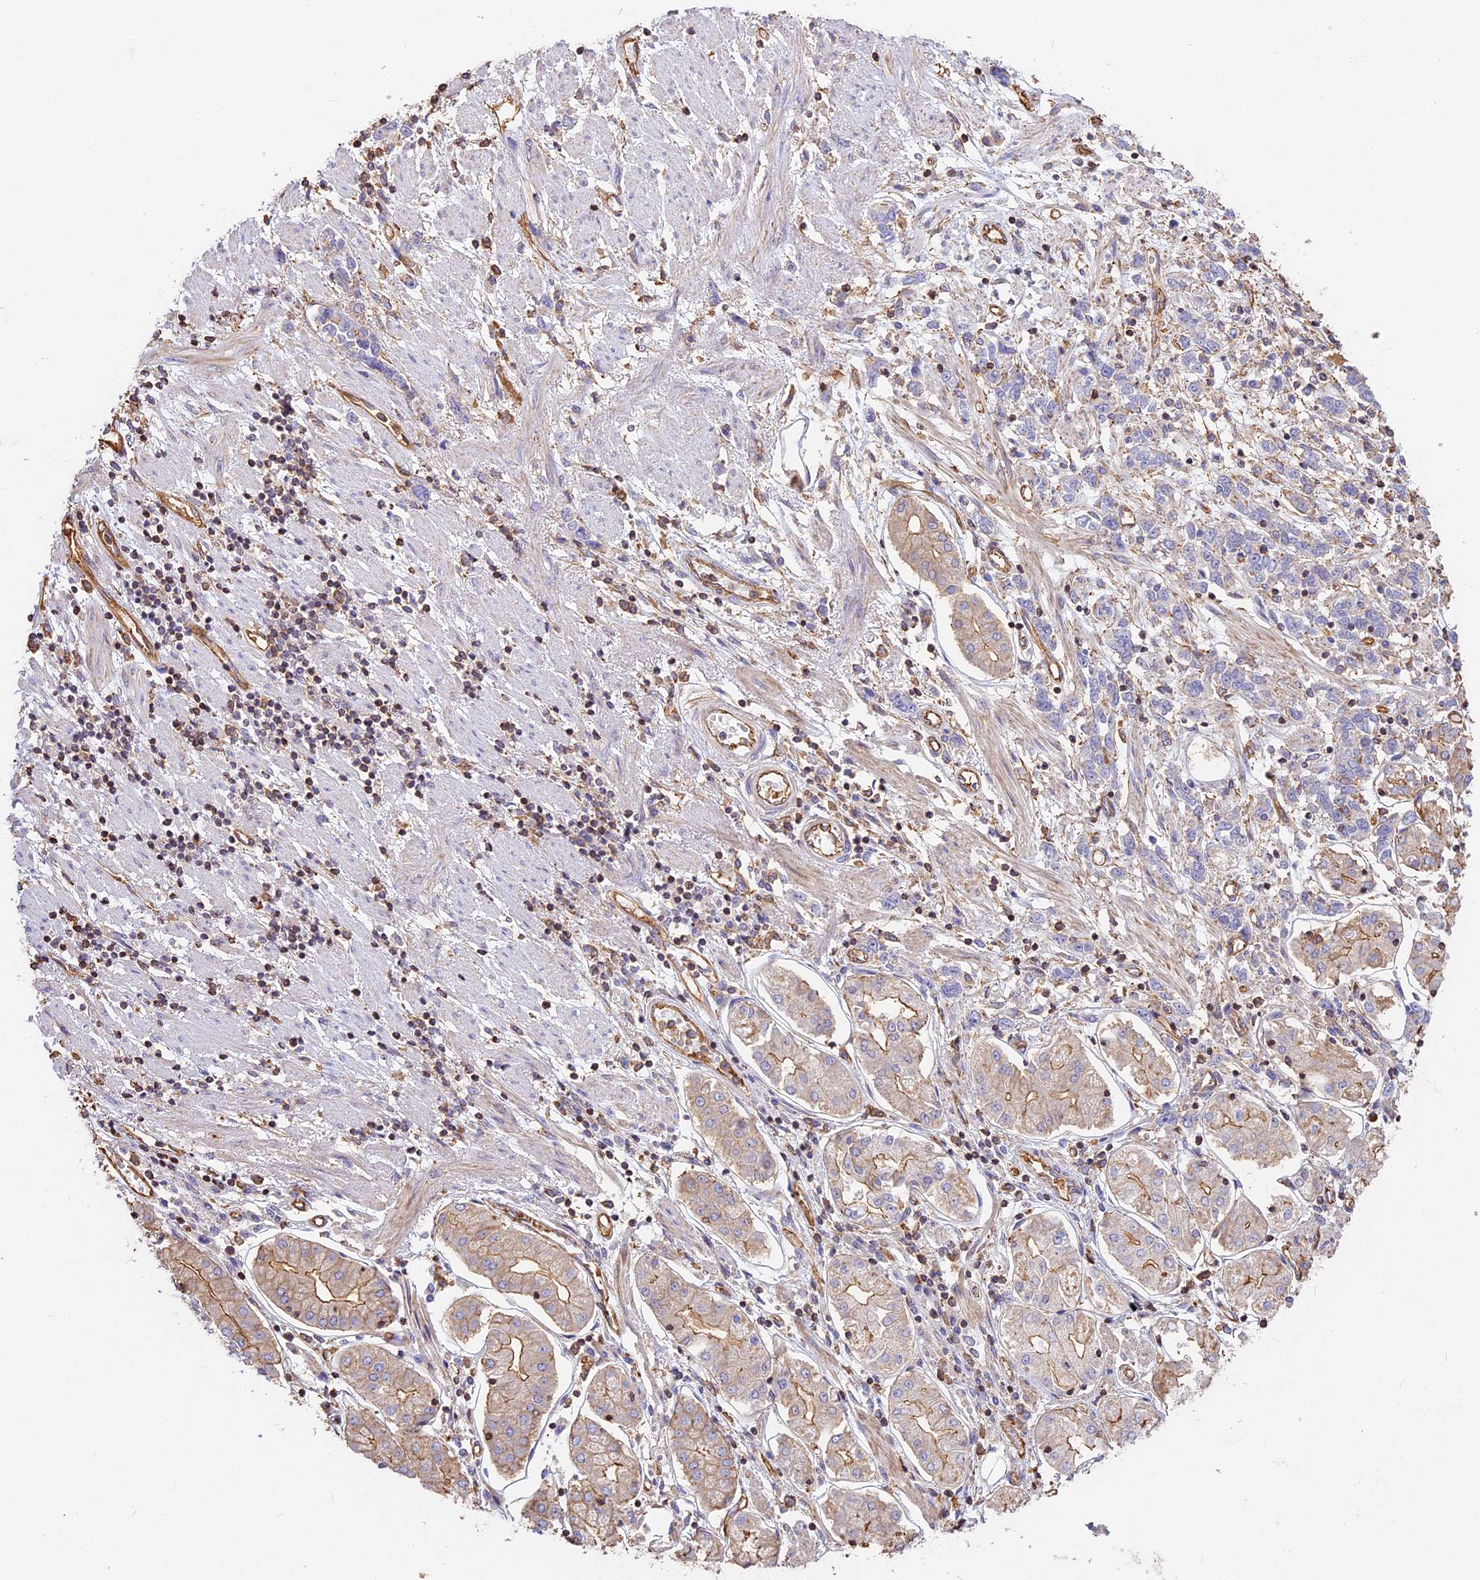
{"staining": {"intensity": "negative", "quantity": "none", "location": "none"}, "tissue": "stomach cancer", "cell_type": "Tumor cells", "image_type": "cancer", "snomed": [{"axis": "morphology", "description": "Adenocarcinoma, NOS"}, {"axis": "topography", "description": "Stomach"}], "caption": "Immunohistochemistry photomicrograph of neoplastic tissue: human stomach cancer (adenocarcinoma) stained with DAB shows no significant protein staining in tumor cells. The staining was performed using DAB (3,3'-diaminobenzidine) to visualize the protein expression in brown, while the nuclei were stained in blue with hematoxylin (Magnification: 20x).", "gene": "VPS18", "patient": {"sex": "female", "age": 76}}